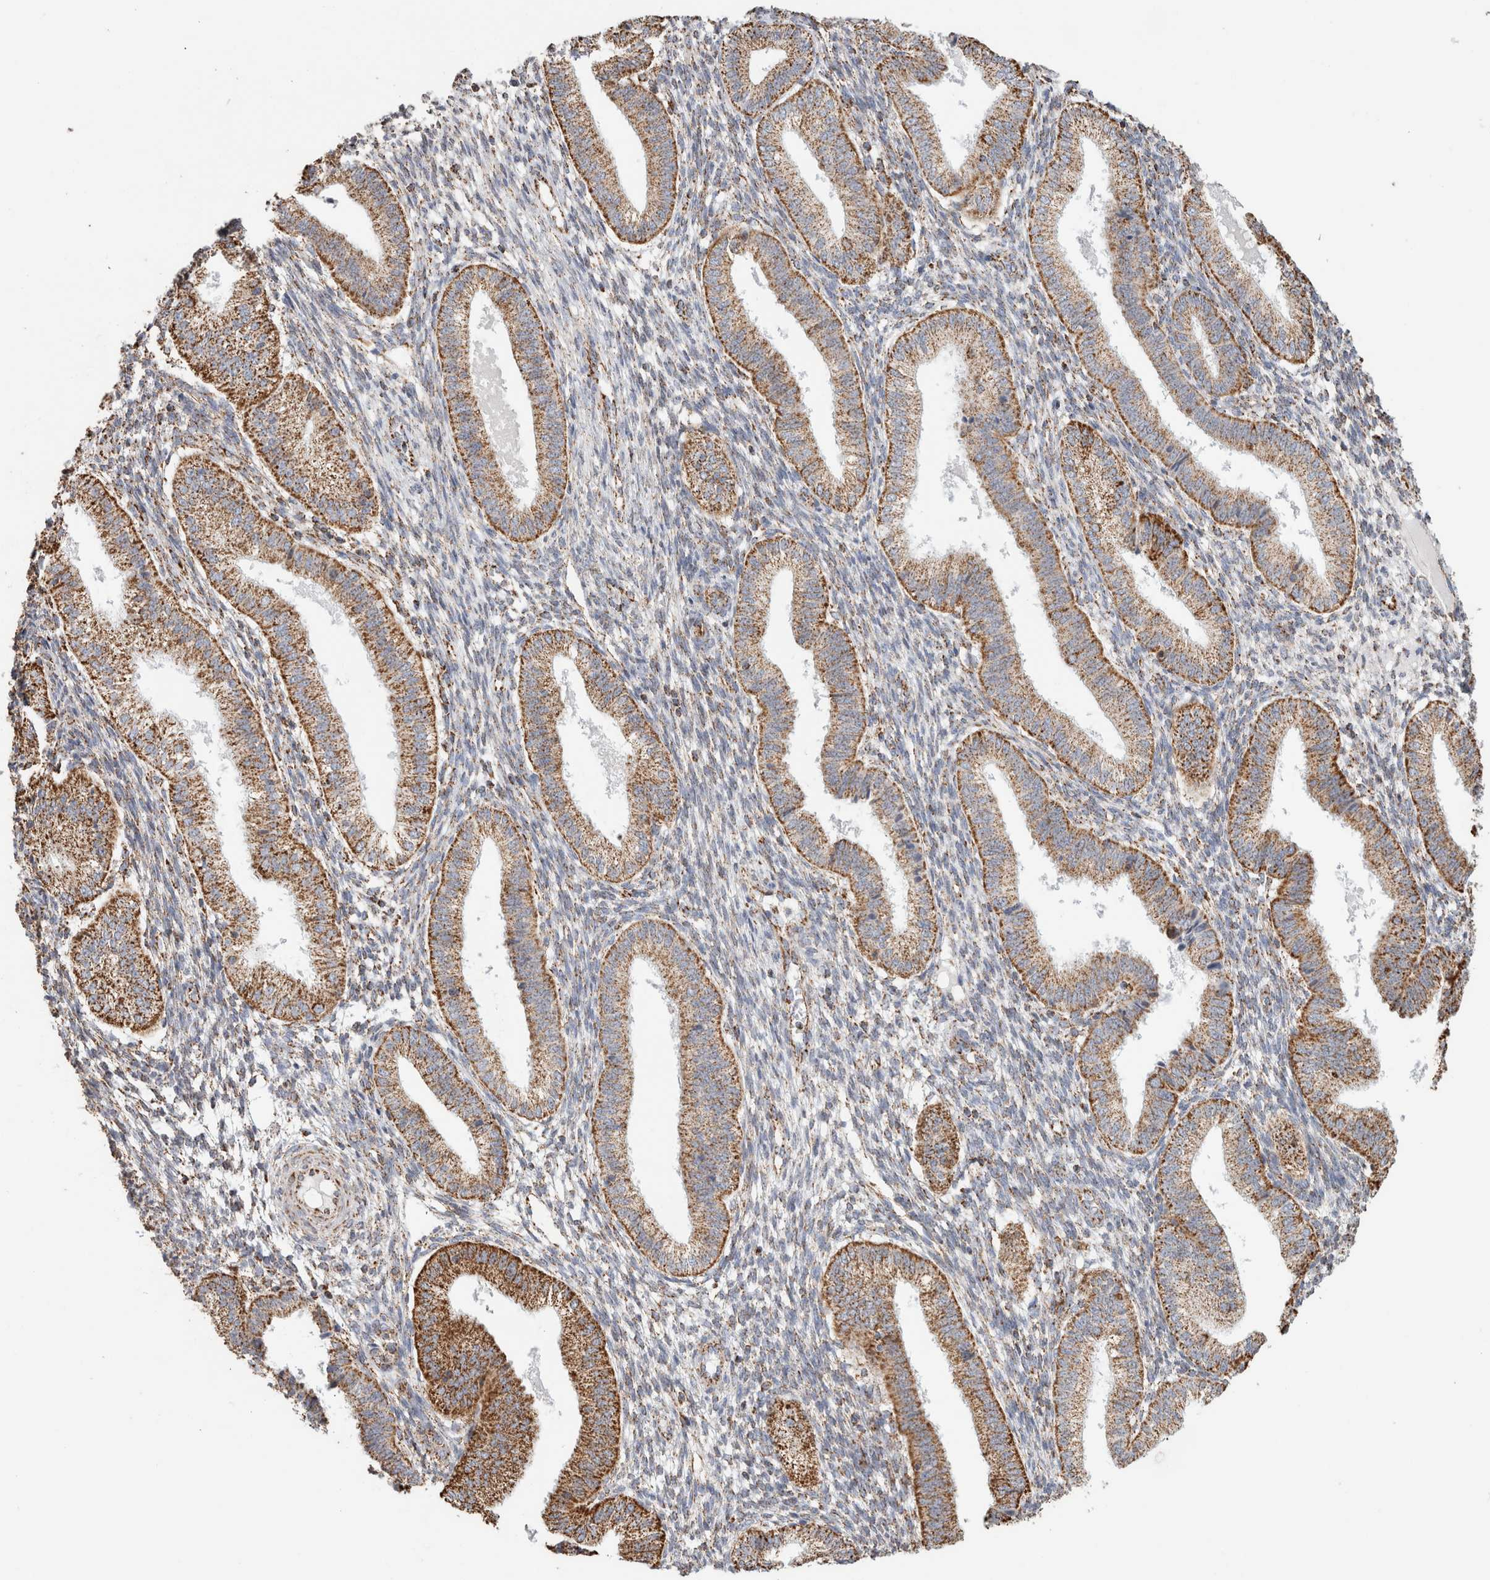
{"staining": {"intensity": "weak", "quantity": "25%-75%", "location": "cytoplasmic/membranous"}, "tissue": "endometrium", "cell_type": "Cells in endometrial stroma", "image_type": "normal", "snomed": [{"axis": "morphology", "description": "Normal tissue, NOS"}, {"axis": "topography", "description": "Endometrium"}], "caption": "This image shows immunohistochemistry (IHC) staining of normal endometrium, with low weak cytoplasmic/membranous positivity in about 25%-75% of cells in endometrial stroma.", "gene": "C1QBP", "patient": {"sex": "female", "age": 39}}